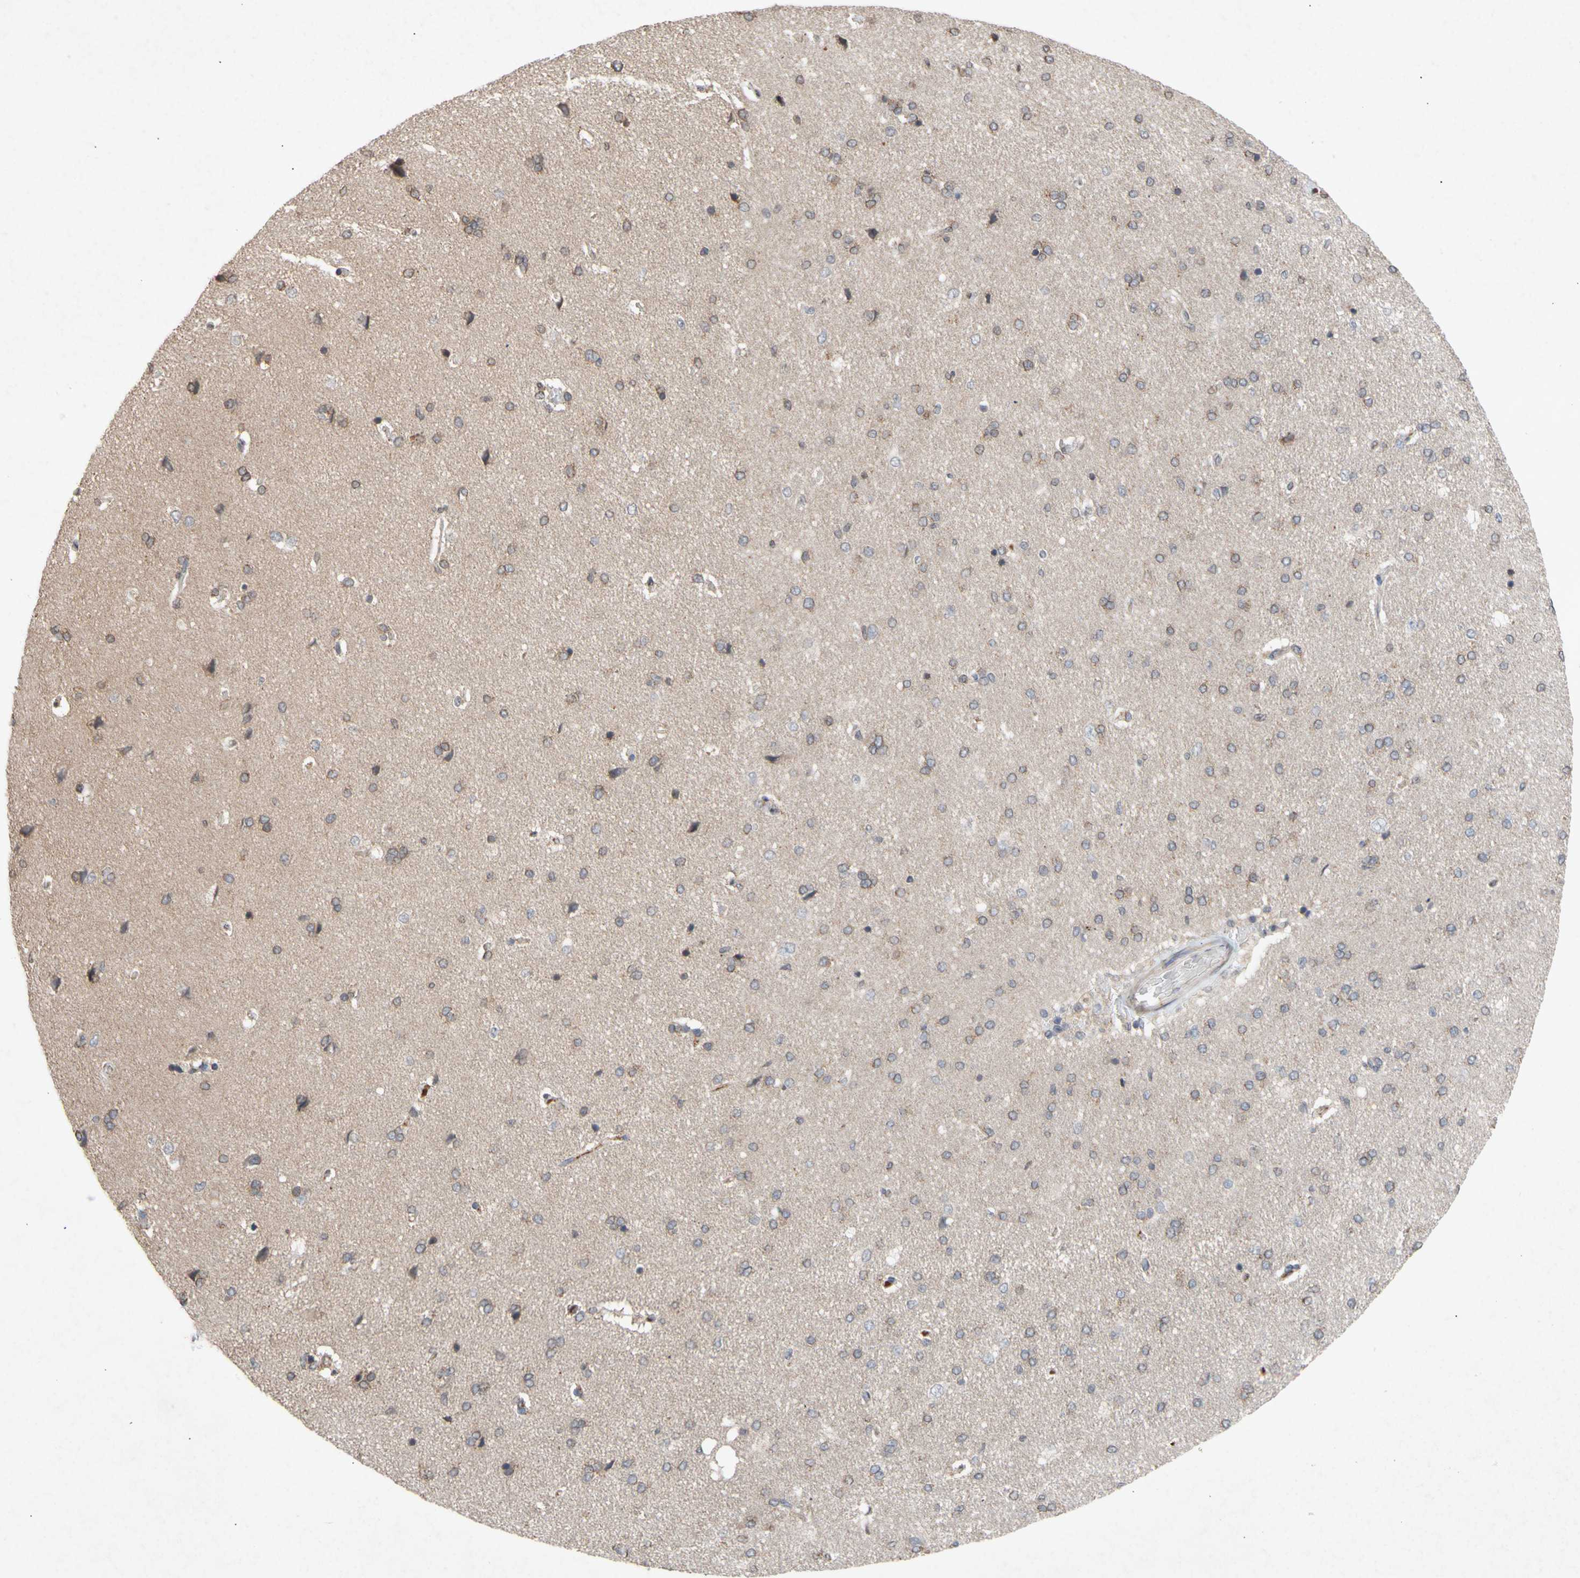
{"staining": {"intensity": "negative", "quantity": "none", "location": "none"}, "tissue": "cerebral cortex", "cell_type": "Endothelial cells", "image_type": "normal", "snomed": [{"axis": "morphology", "description": "Normal tissue, NOS"}, {"axis": "topography", "description": "Cerebral cortex"}], "caption": "High power microscopy image of an immunohistochemistry (IHC) micrograph of unremarkable cerebral cortex, revealing no significant positivity in endothelial cells. (DAB IHC, high magnification).", "gene": "NECTIN3", "patient": {"sex": "male", "age": 62}}